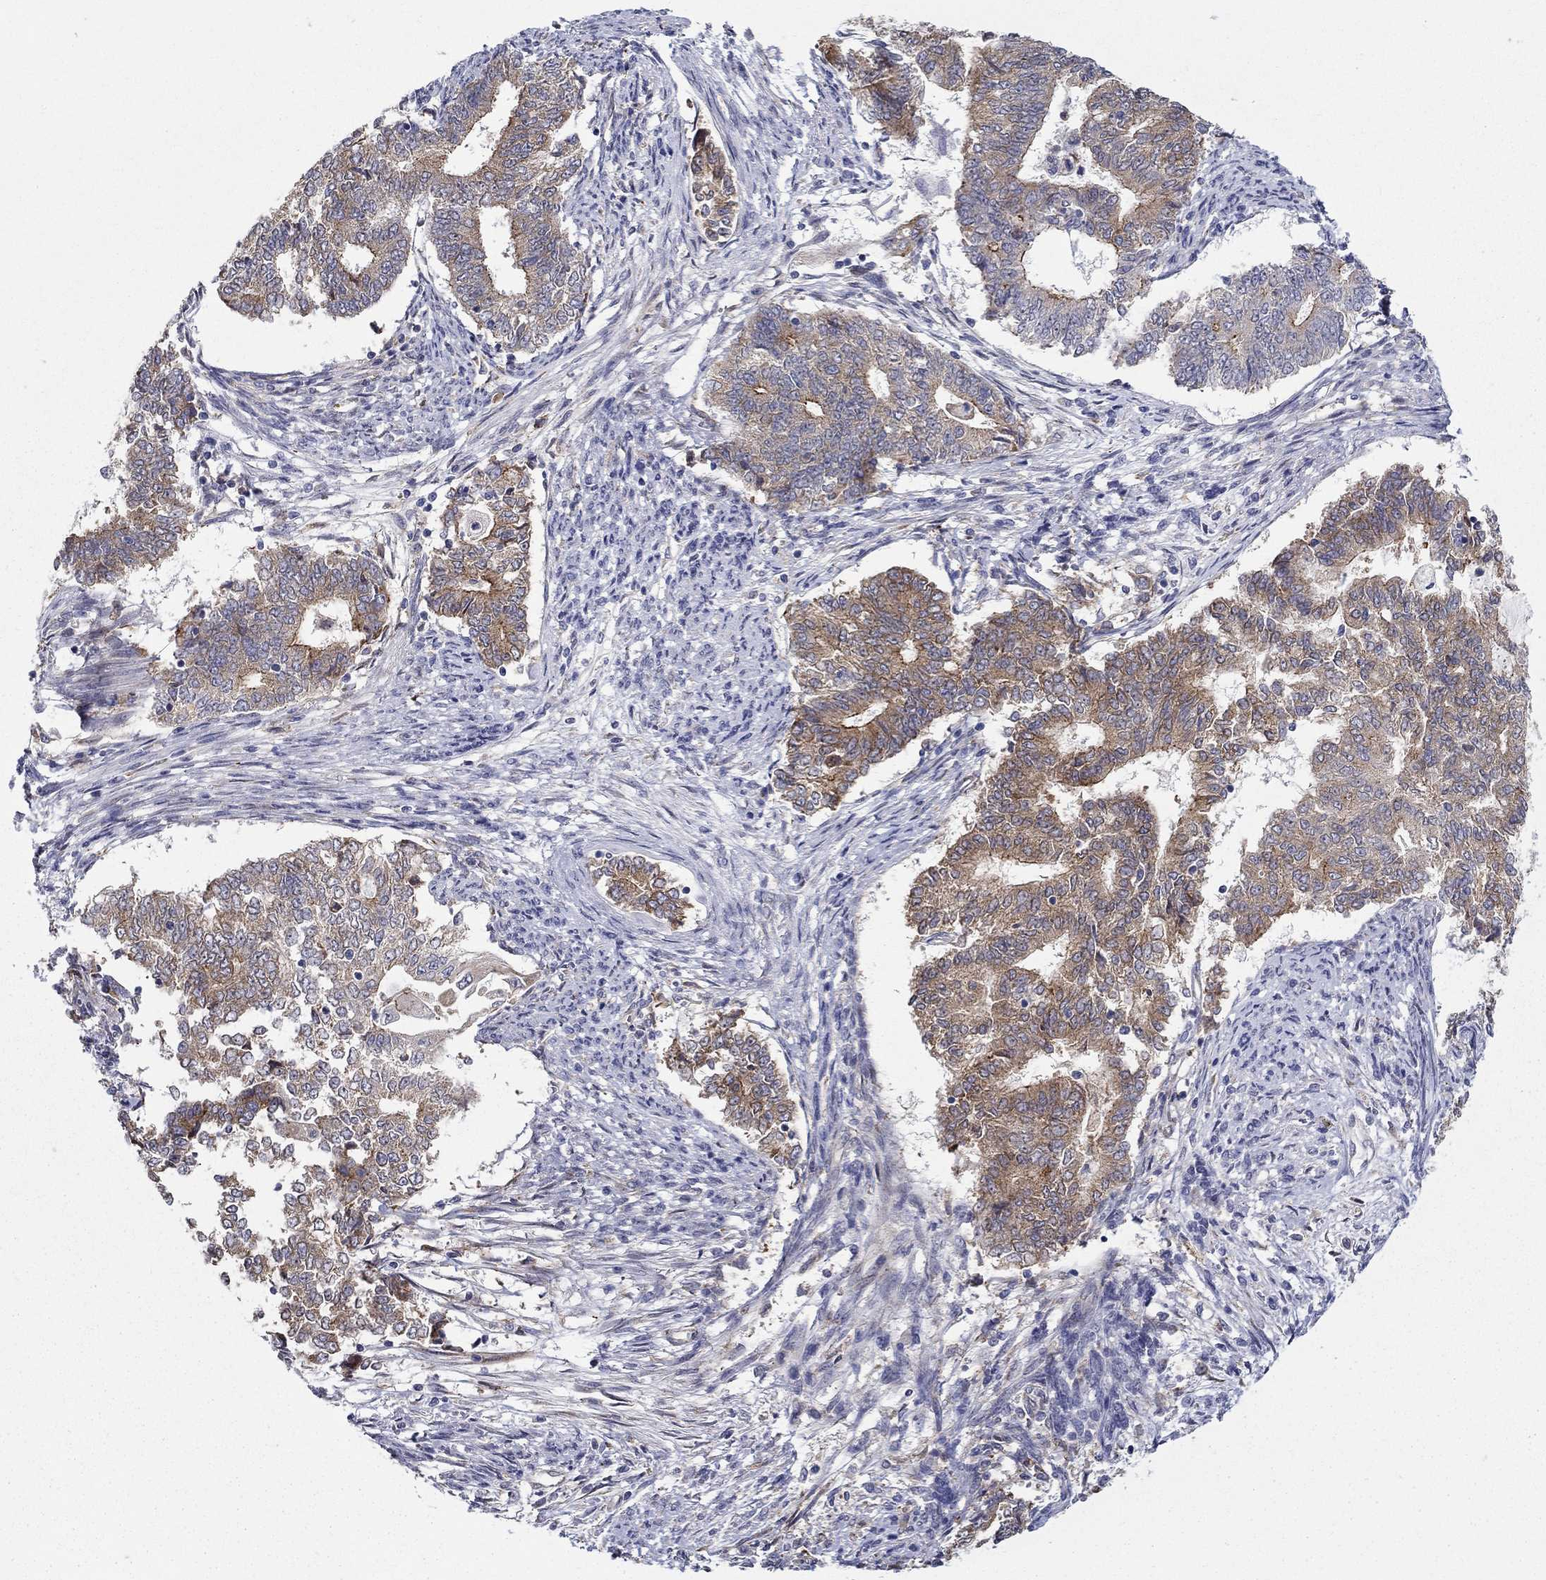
{"staining": {"intensity": "moderate", "quantity": "25%-75%", "location": "cytoplasmic/membranous"}, "tissue": "endometrial cancer", "cell_type": "Tumor cells", "image_type": "cancer", "snomed": [{"axis": "morphology", "description": "Adenocarcinoma, NOS"}, {"axis": "topography", "description": "Endometrium"}], "caption": "Immunohistochemistry image of endometrial cancer stained for a protein (brown), which reveals medium levels of moderate cytoplasmic/membranous staining in approximately 25%-75% of tumor cells.", "gene": "QRFPR", "patient": {"sex": "female", "age": 65}}